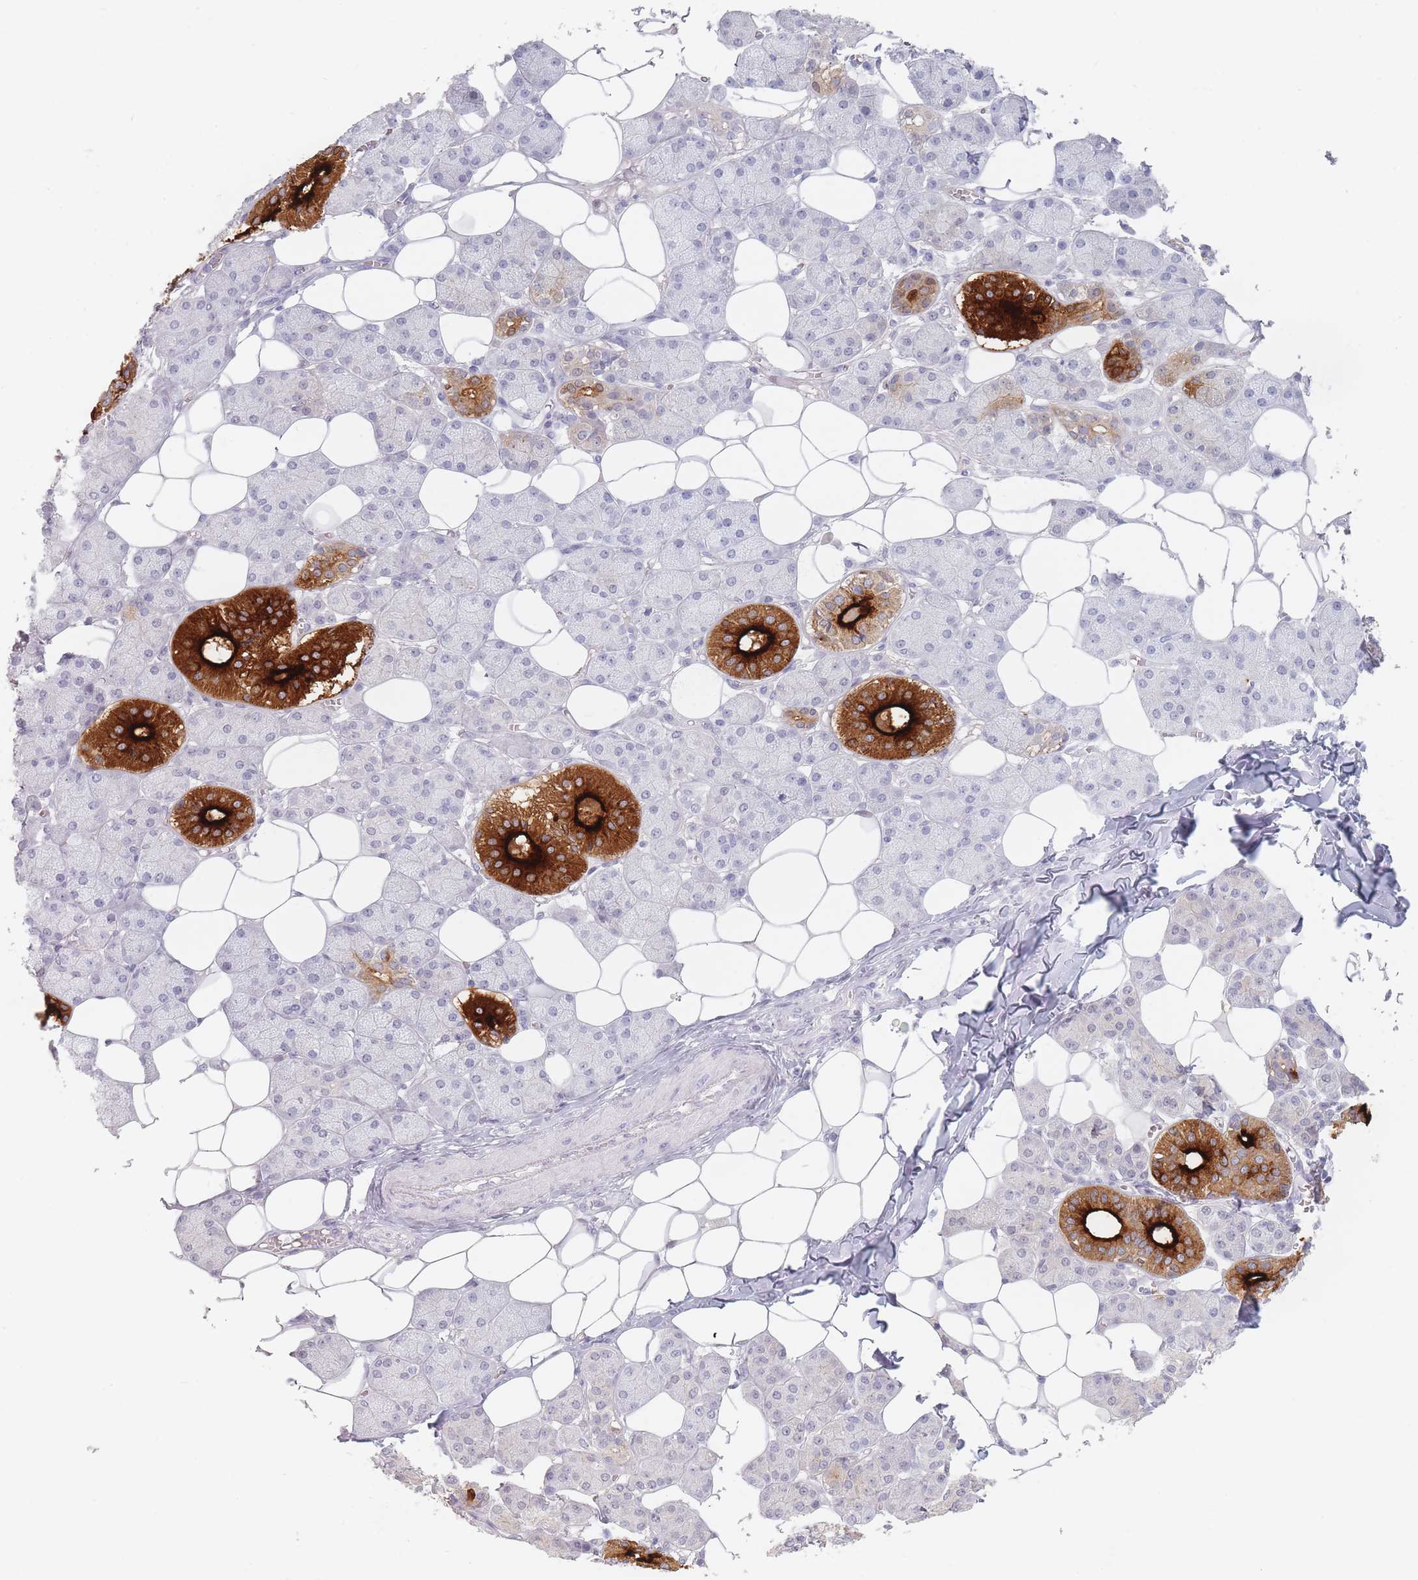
{"staining": {"intensity": "strong", "quantity": "<25%", "location": "cytoplasmic/membranous"}, "tissue": "salivary gland", "cell_type": "Glandular cells", "image_type": "normal", "snomed": [{"axis": "morphology", "description": "Normal tissue, NOS"}, {"axis": "topography", "description": "Salivary gland"}], "caption": "Immunohistochemistry (IHC) (DAB) staining of unremarkable human salivary gland displays strong cytoplasmic/membranous protein staining in about <25% of glandular cells.", "gene": "HELZ2", "patient": {"sex": "female", "age": 33}}